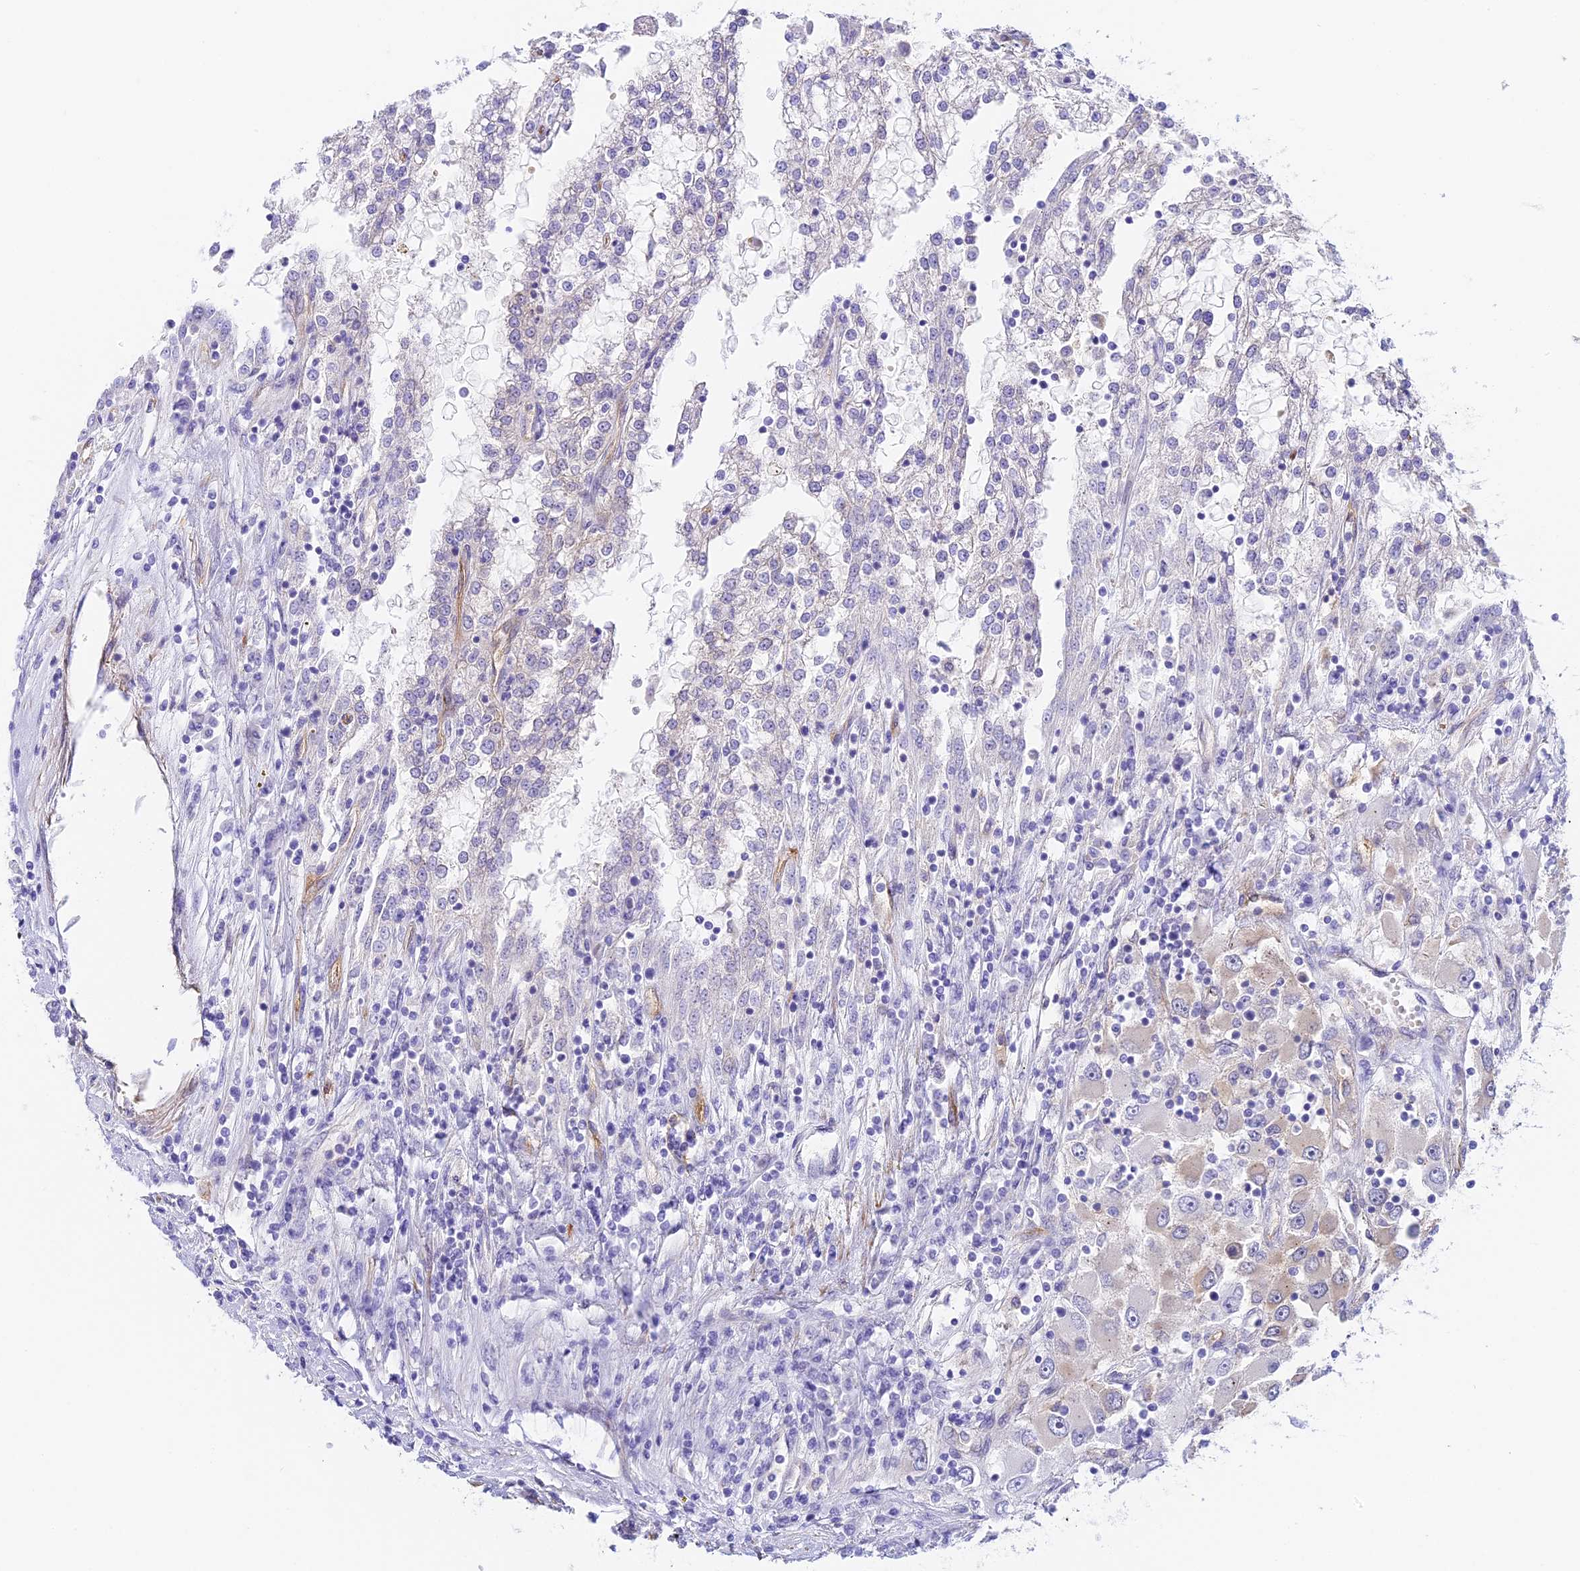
{"staining": {"intensity": "negative", "quantity": "none", "location": "none"}, "tissue": "renal cancer", "cell_type": "Tumor cells", "image_type": "cancer", "snomed": [{"axis": "morphology", "description": "Adenocarcinoma, NOS"}, {"axis": "topography", "description": "Kidney"}], "caption": "Immunohistochemical staining of renal cancer displays no significant positivity in tumor cells. The staining is performed using DAB (3,3'-diaminobenzidine) brown chromogen with nuclei counter-stained in using hematoxylin.", "gene": "HOMER3", "patient": {"sex": "female", "age": 52}}